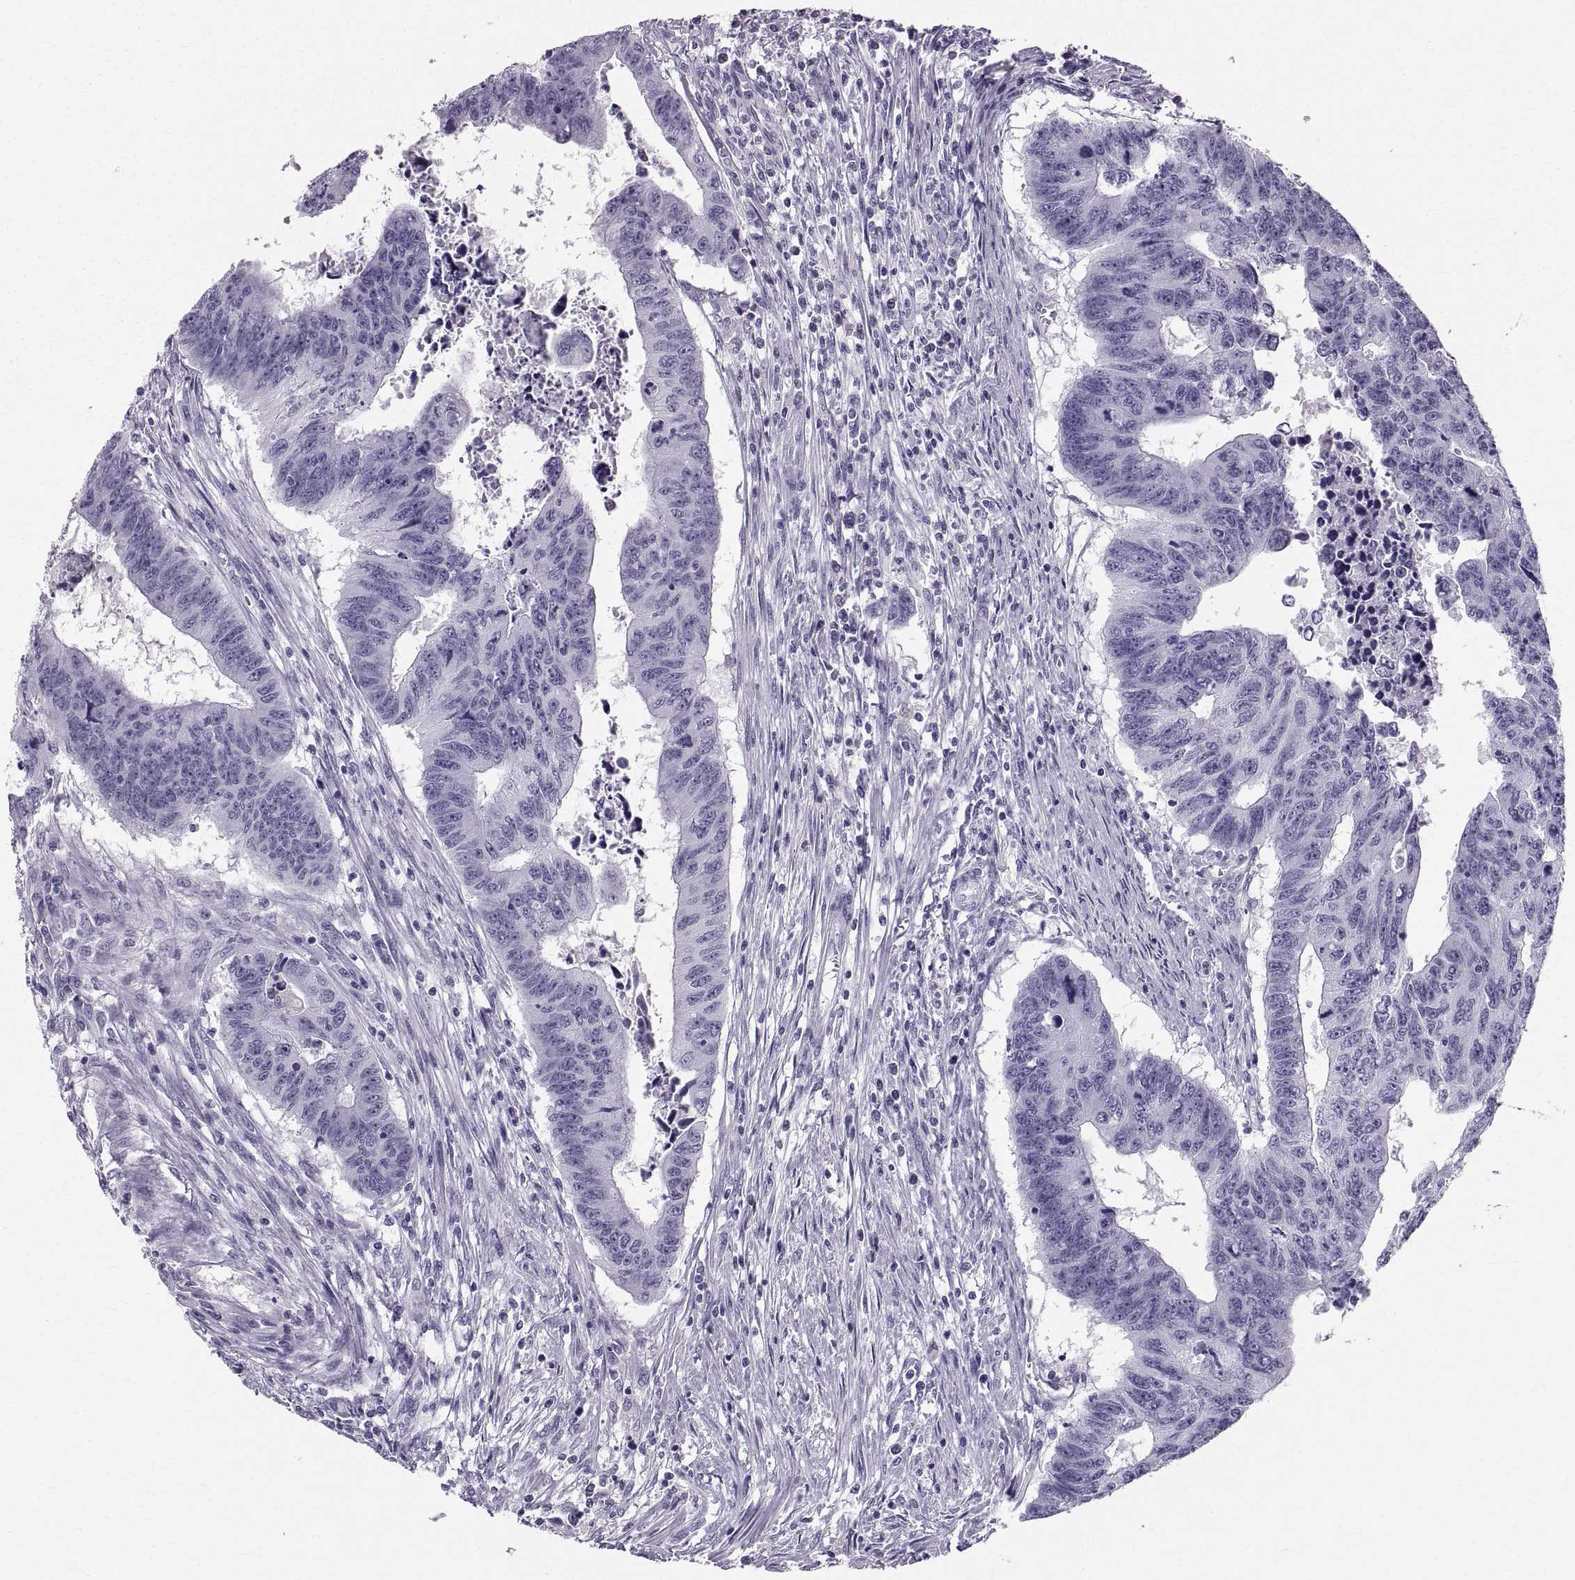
{"staining": {"intensity": "negative", "quantity": "none", "location": "none"}, "tissue": "colorectal cancer", "cell_type": "Tumor cells", "image_type": "cancer", "snomed": [{"axis": "morphology", "description": "Adenocarcinoma, NOS"}, {"axis": "topography", "description": "Rectum"}], "caption": "There is no significant staining in tumor cells of colorectal cancer.", "gene": "SLC22A6", "patient": {"sex": "female", "age": 85}}